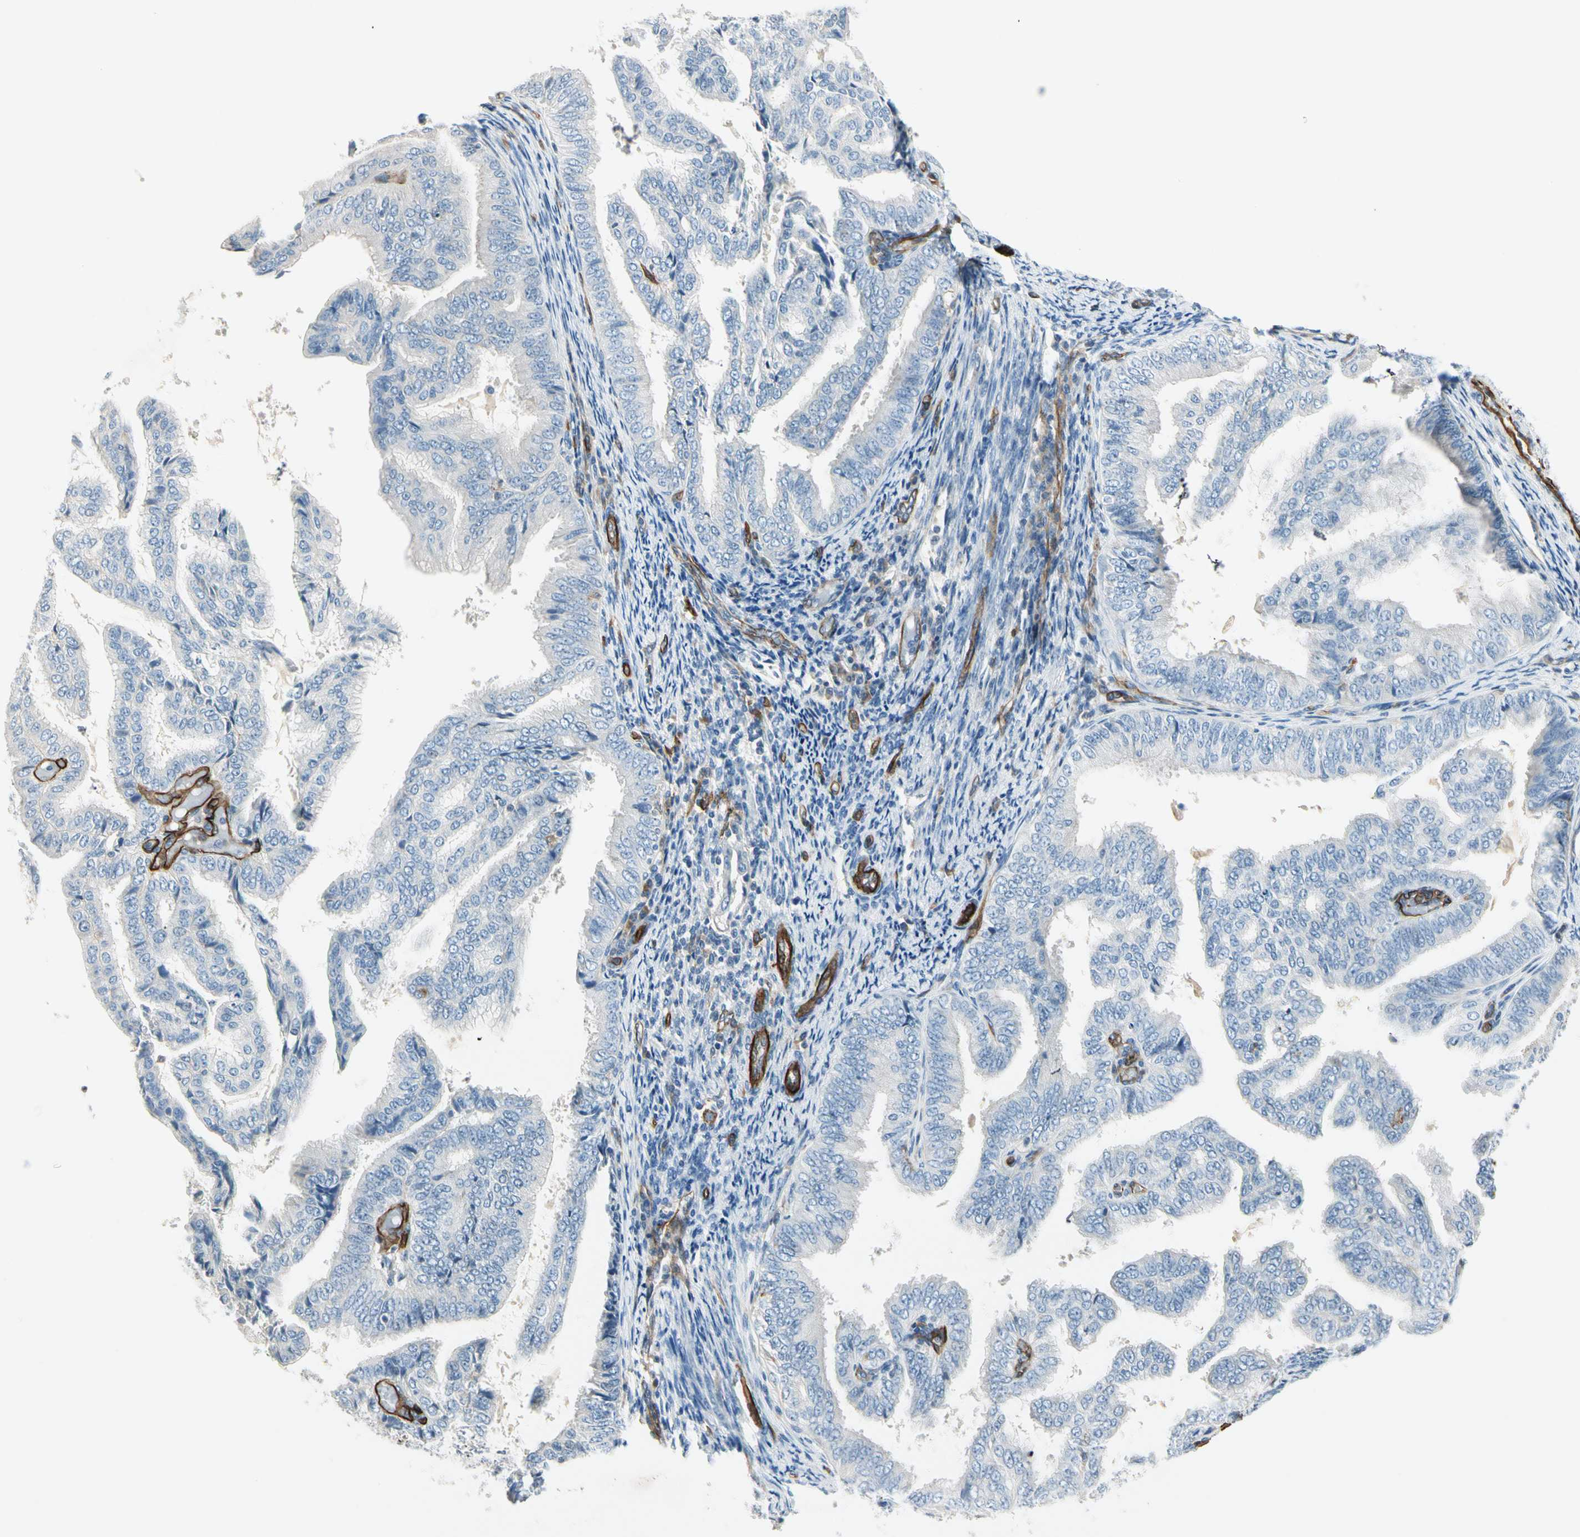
{"staining": {"intensity": "negative", "quantity": "none", "location": "none"}, "tissue": "endometrial cancer", "cell_type": "Tumor cells", "image_type": "cancer", "snomed": [{"axis": "morphology", "description": "Adenocarcinoma, NOS"}, {"axis": "topography", "description": "Endometrium"}], "caption": "A high-resolution micrograph shows IHC staining of endometrial cancer, which shows no significant expression in tumor cells.", "gene": "CD93", "patient": {"sex": "female", "age": 58}}